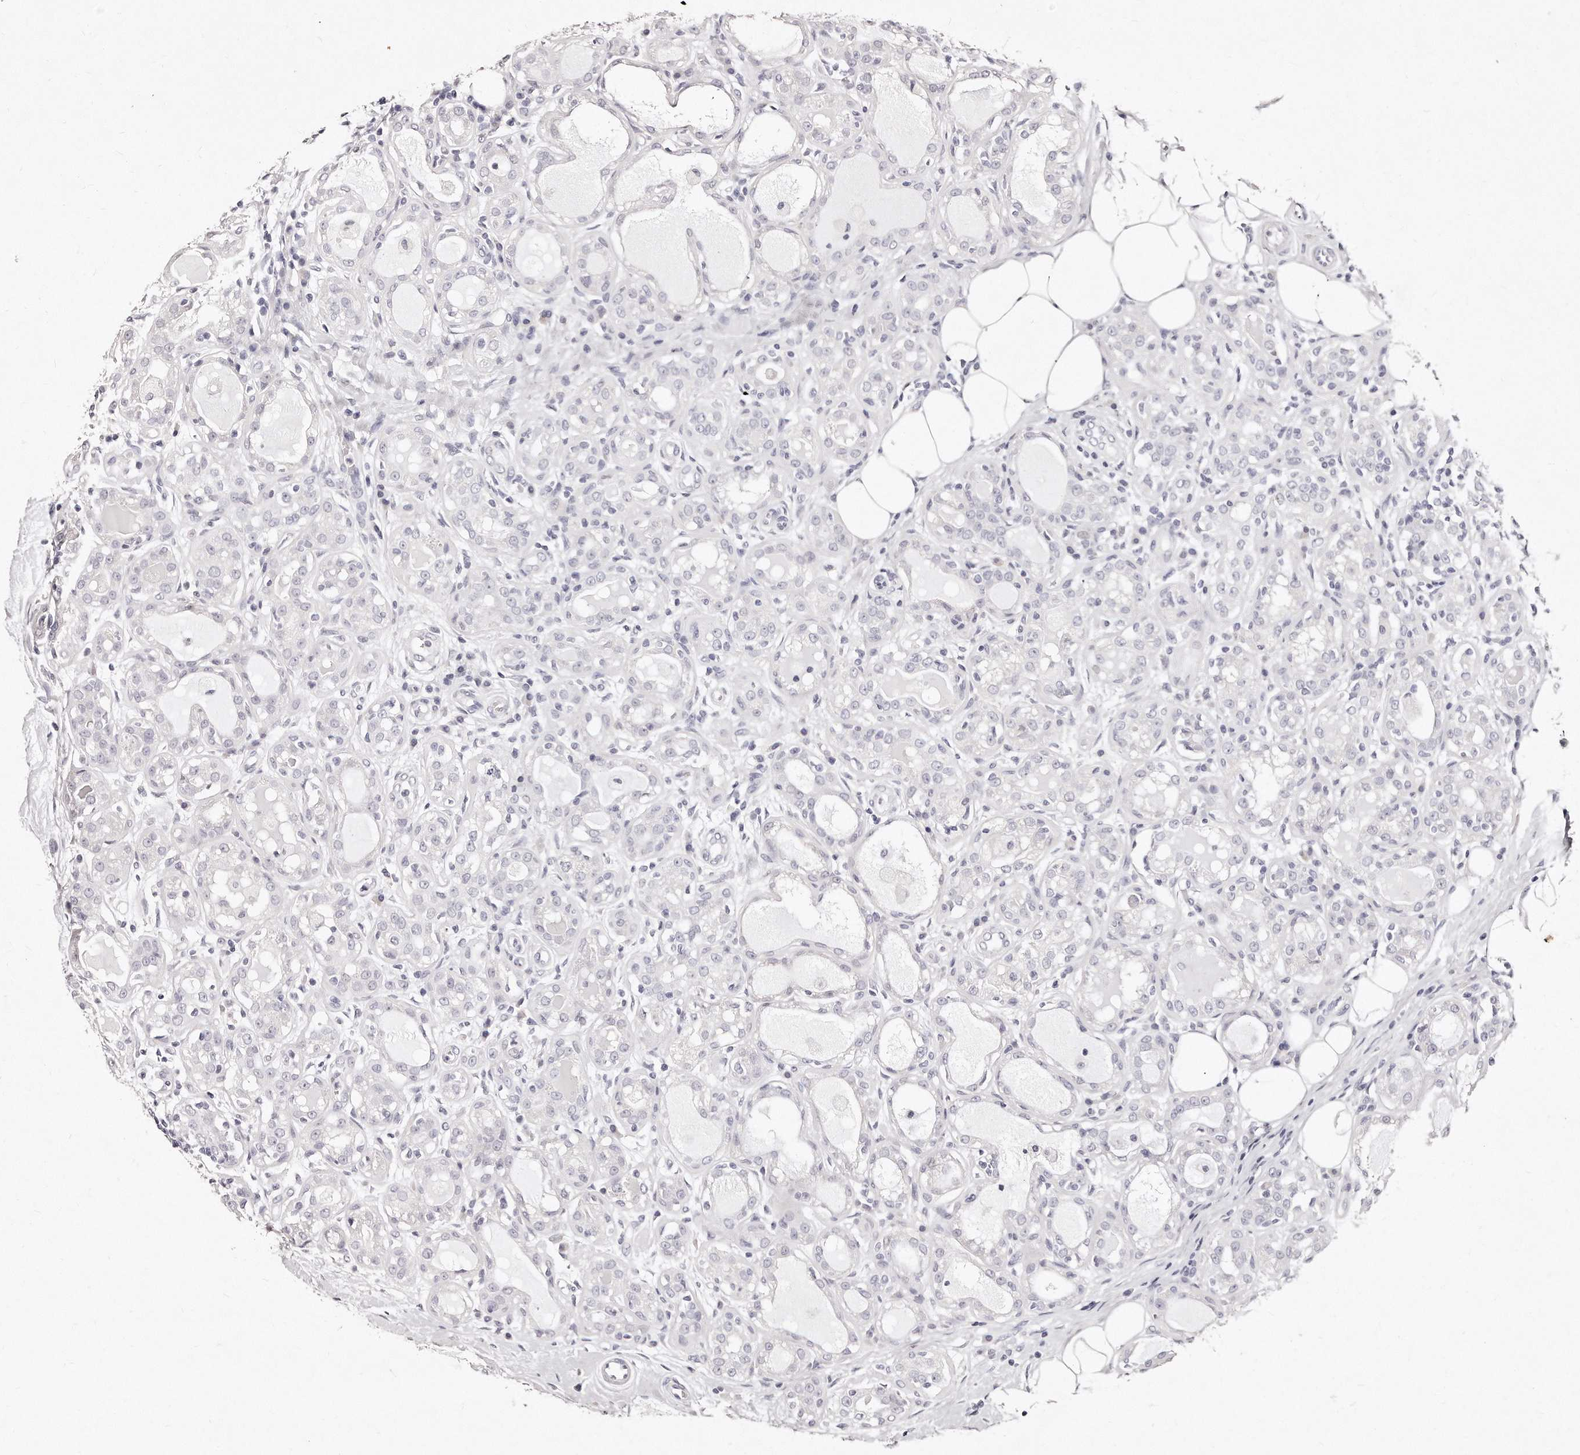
{"staining": {"intensity": "negative", "quantity": "none", "location": "none"}, "tissue": "breast cancer", "cell_type": "Tumor cells", "image_type": "cancer", "snomed": [{"axis": "morphology", "description": "Duct carcinoma"}, {"axis": "topography", "description": "Breast"}], "caption": "Protein analysis of intraductal carcinoma (breast) shows no significant staining in tumor cells. (Stains: DAB (3,3'-diaminobenzidine) immunohistochemistry (IHC) with hematoxylin counter stain, Microscopy: brightfield microscopy at high magnification).", "gene": "GDA", "patient": {"sex": "female", "age": 27}}